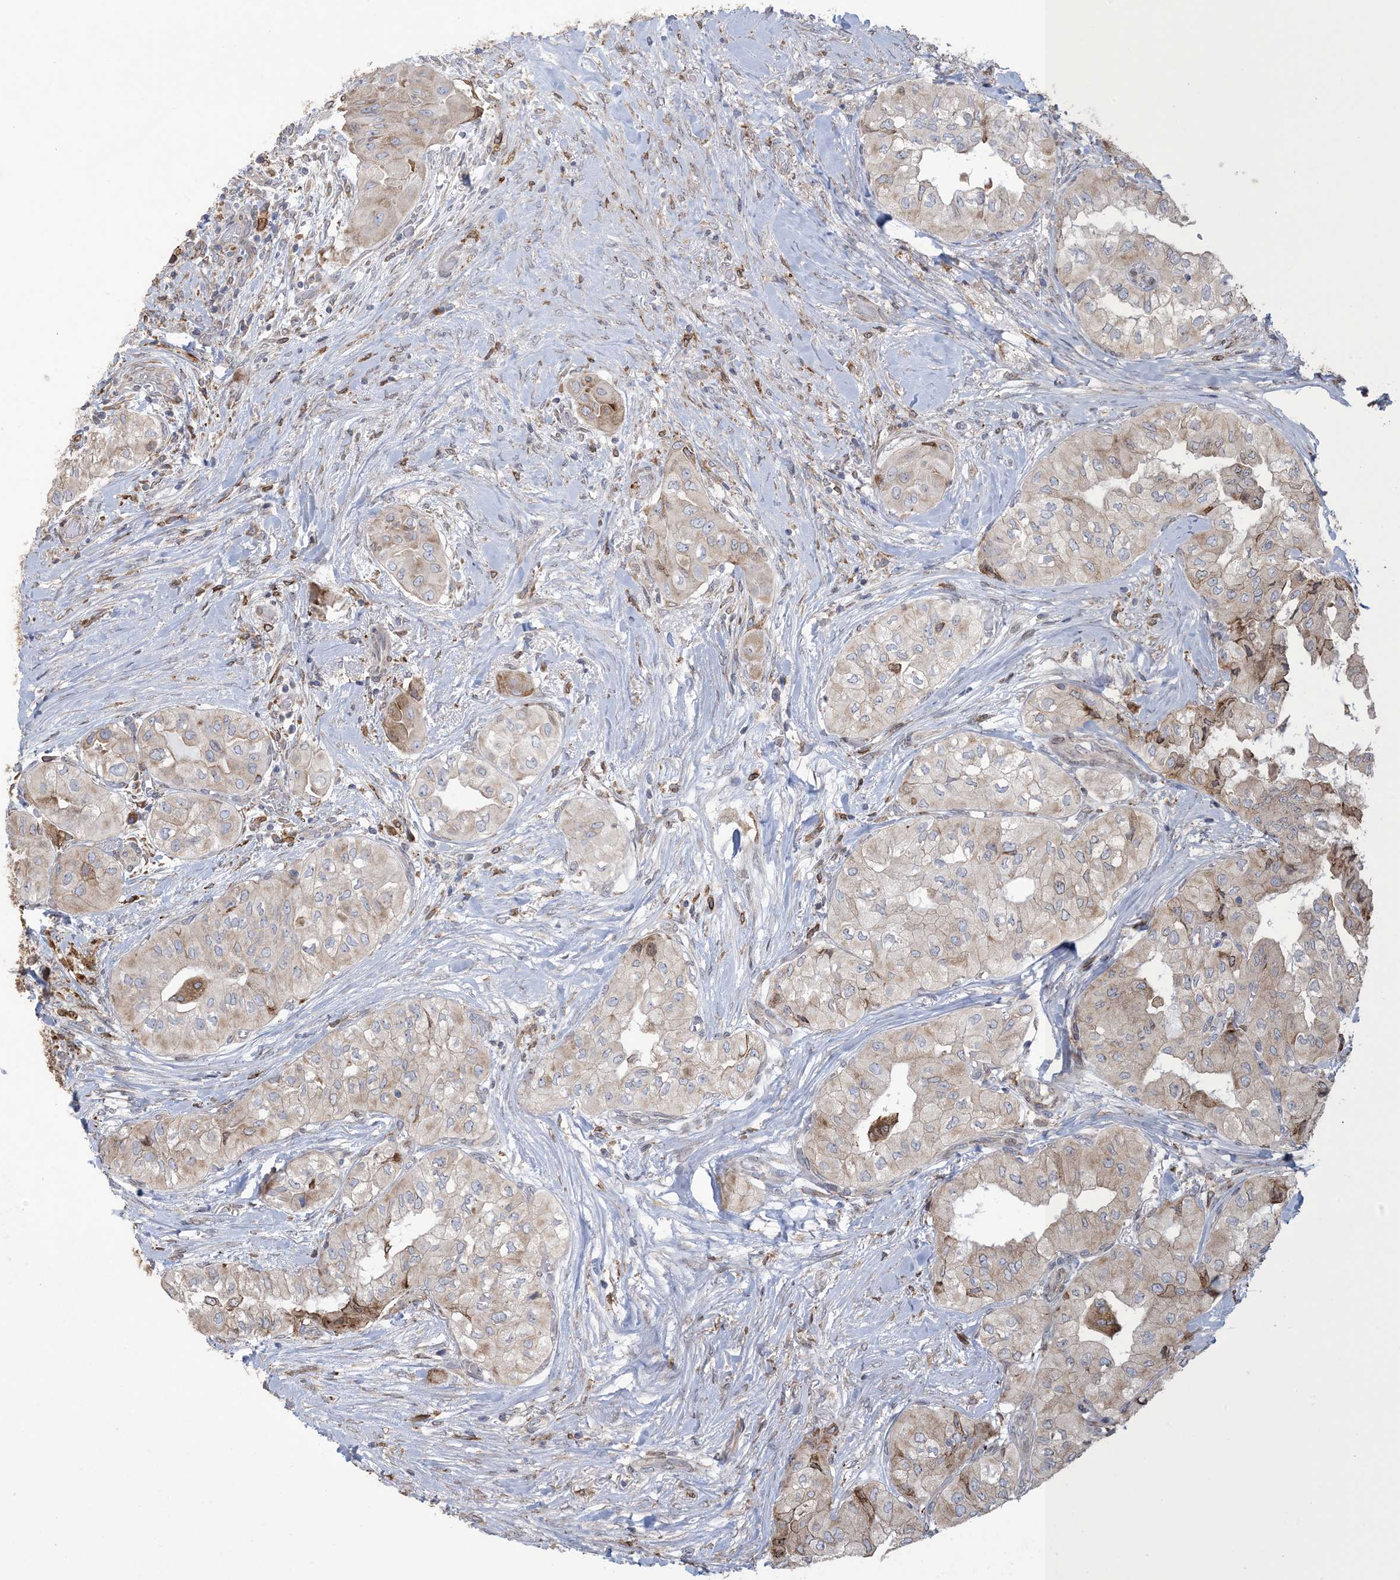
{"staining": {"intensity": "weak", "quantity": ">75%", "location": "cytoplasmic/membranous"}, "tissue": "thyroid cancer", "cell_type": "Tumor cells", "image_type": "cancer", "snomed": [{"axis": "morphology", "description": "Papillary adenocarcinoma, NOS"}, {"axis": "topography", "description": "Thyroid gland"}], "caption": "IHC staining of thyroid cancer, which displays low levels of weak cytoplasmic/membranous staining in approximately >75% of tumor cells indicating weak cytoplasmic/membranous protein positivity. The staining was performed using DAB (brown) for protein detection and nuclei were counterstained in hematoxylin (blue).", "gene": "SHANK1", "patient": {"sex": "female", "age": 59}}